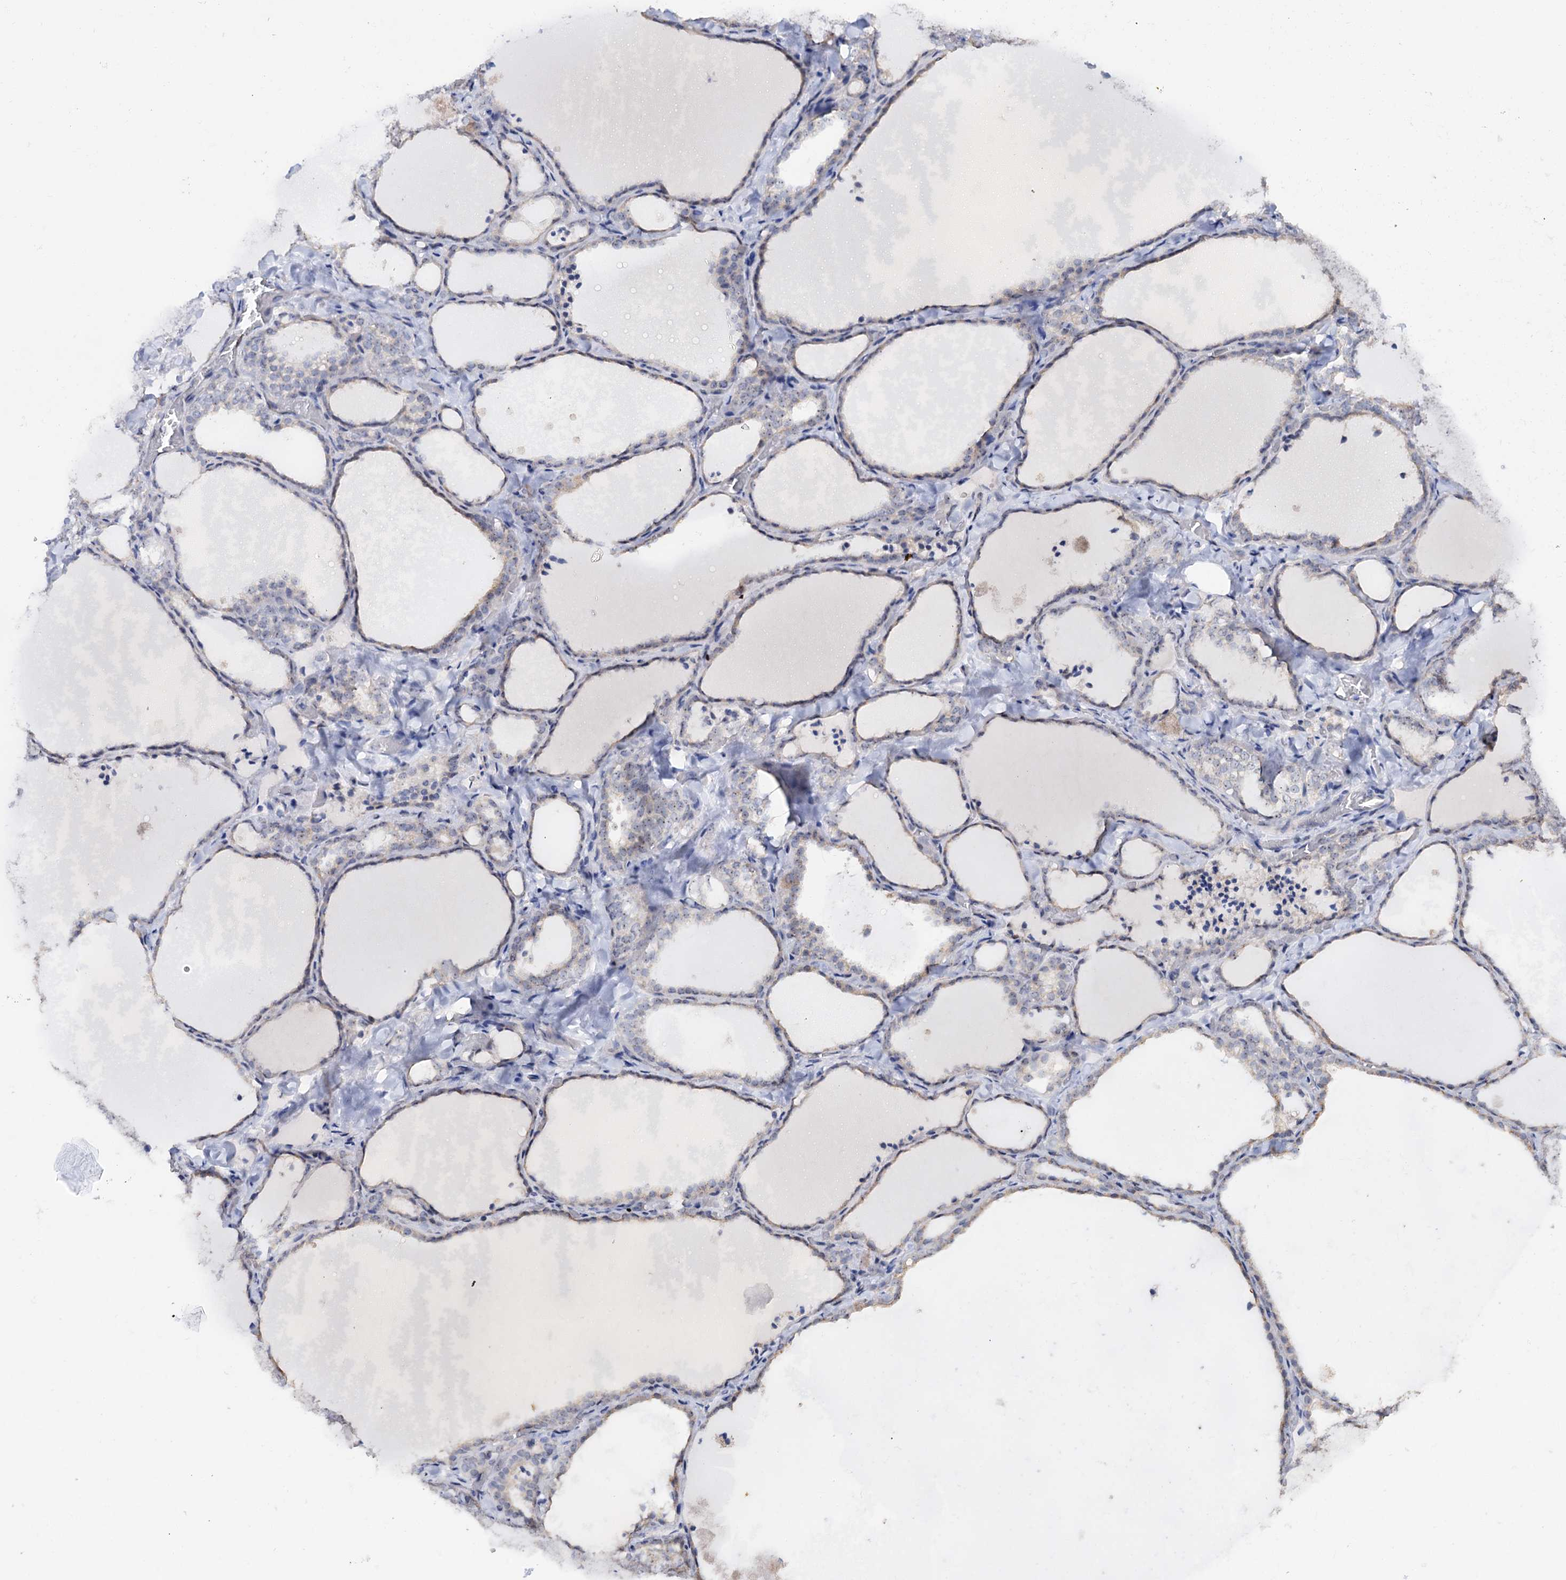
{"staining": {"intensity": "negative", "quantity": "none", "location": "none"}, "tissue": "thyroid gland", "cell_type": "Glandular cells", "image_type": "normal", "snomed": [{"axis": "morphology", "description": "Normal tissue, NOS"}, {"axis": "topography", "description": "Thyroid gland"}], "caption": "Image shows no protein staining in glandular cells of benign thyroid gland. Brightfield microscopy of IHC stained with DAB (brown) and hematoxylin (blue), captured at high magnification.", "gene": "C2CD3", "patient": {"sex": "female", "age": 22}}